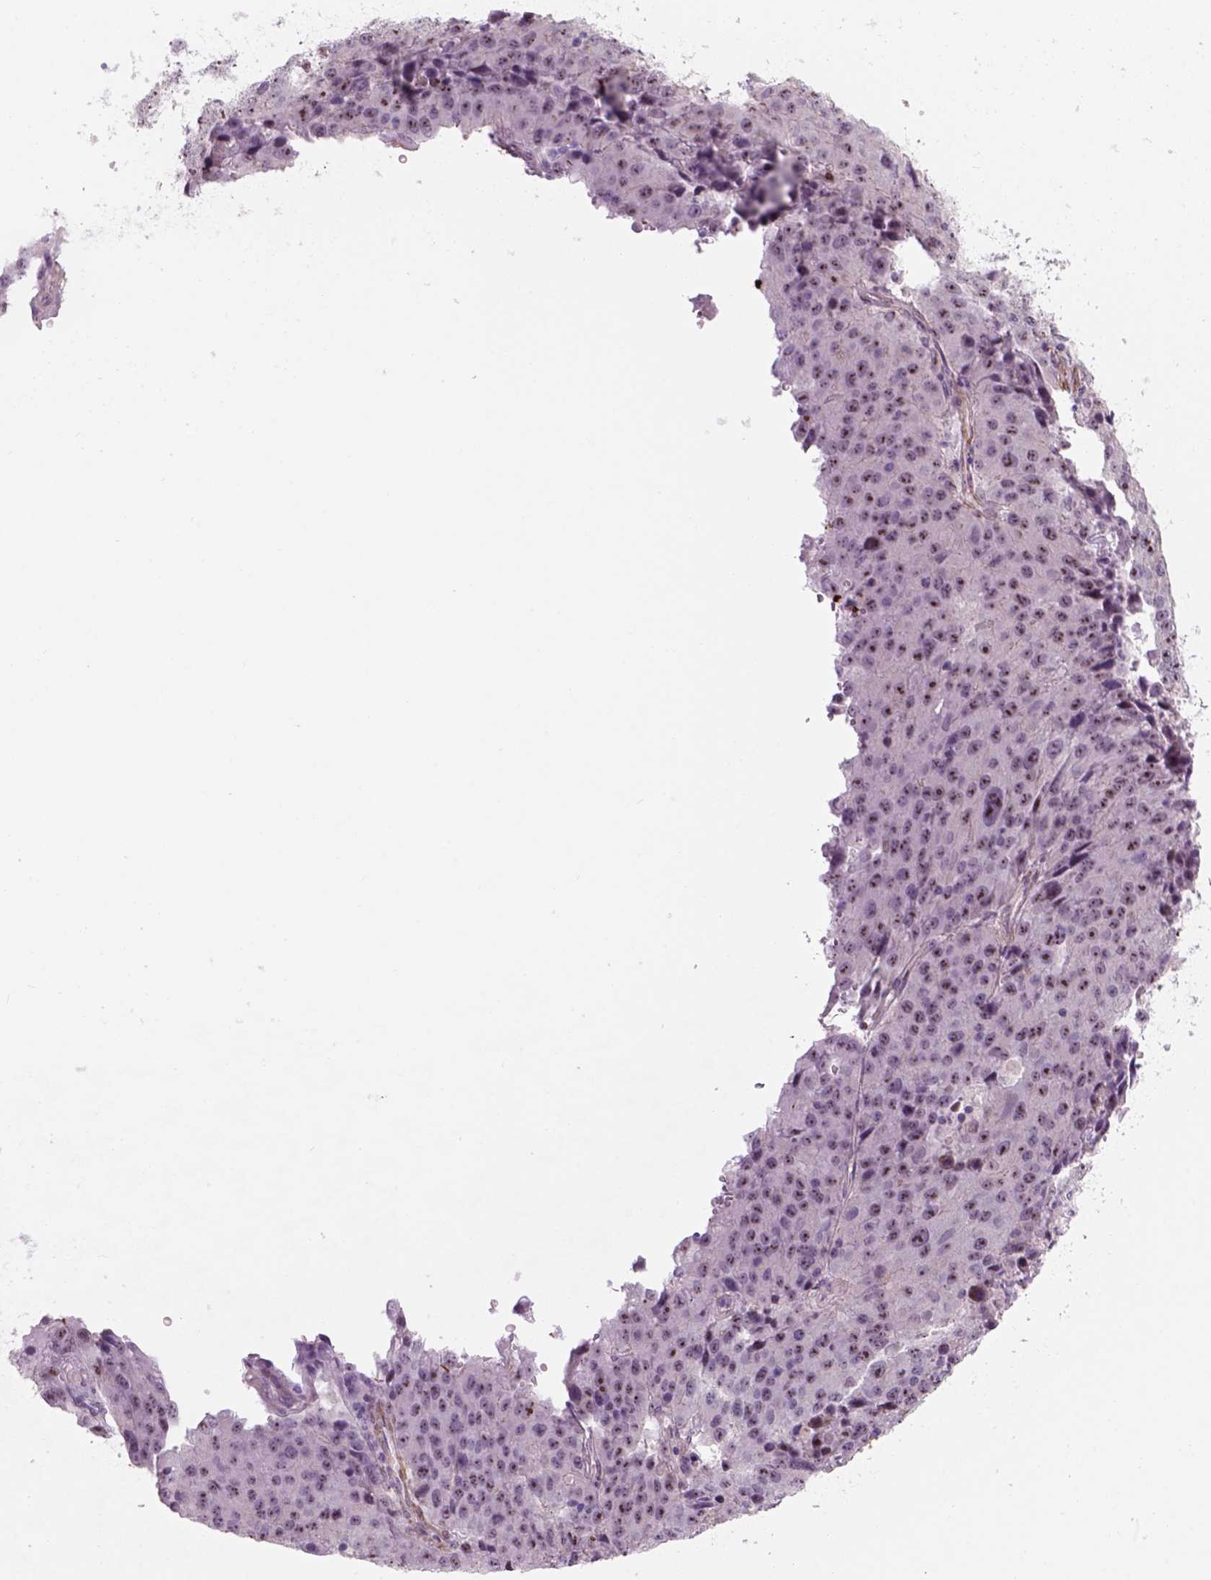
{"staining": {"intensity": "strong", "quantity": ">75%", "location": "nuclear"}, "tissue": "stomach cancer", "cell_type": "Tumor cells", "image_type": "cancer", "snomed": [{"axis": "morphology", "description": "Adenocarcinoma, NOS"}, {"axis": "topography", "description": "Stomach"}], "caption": "Immunohistochemistry image of human adenocarcinoma (stomach) stained for a protein (brown), which exhibits high levels of strong nuclear staining in approximately >75% of tumor cells.", "gene": "RRS1", "patient": {"sex": "male", "age": 71}}